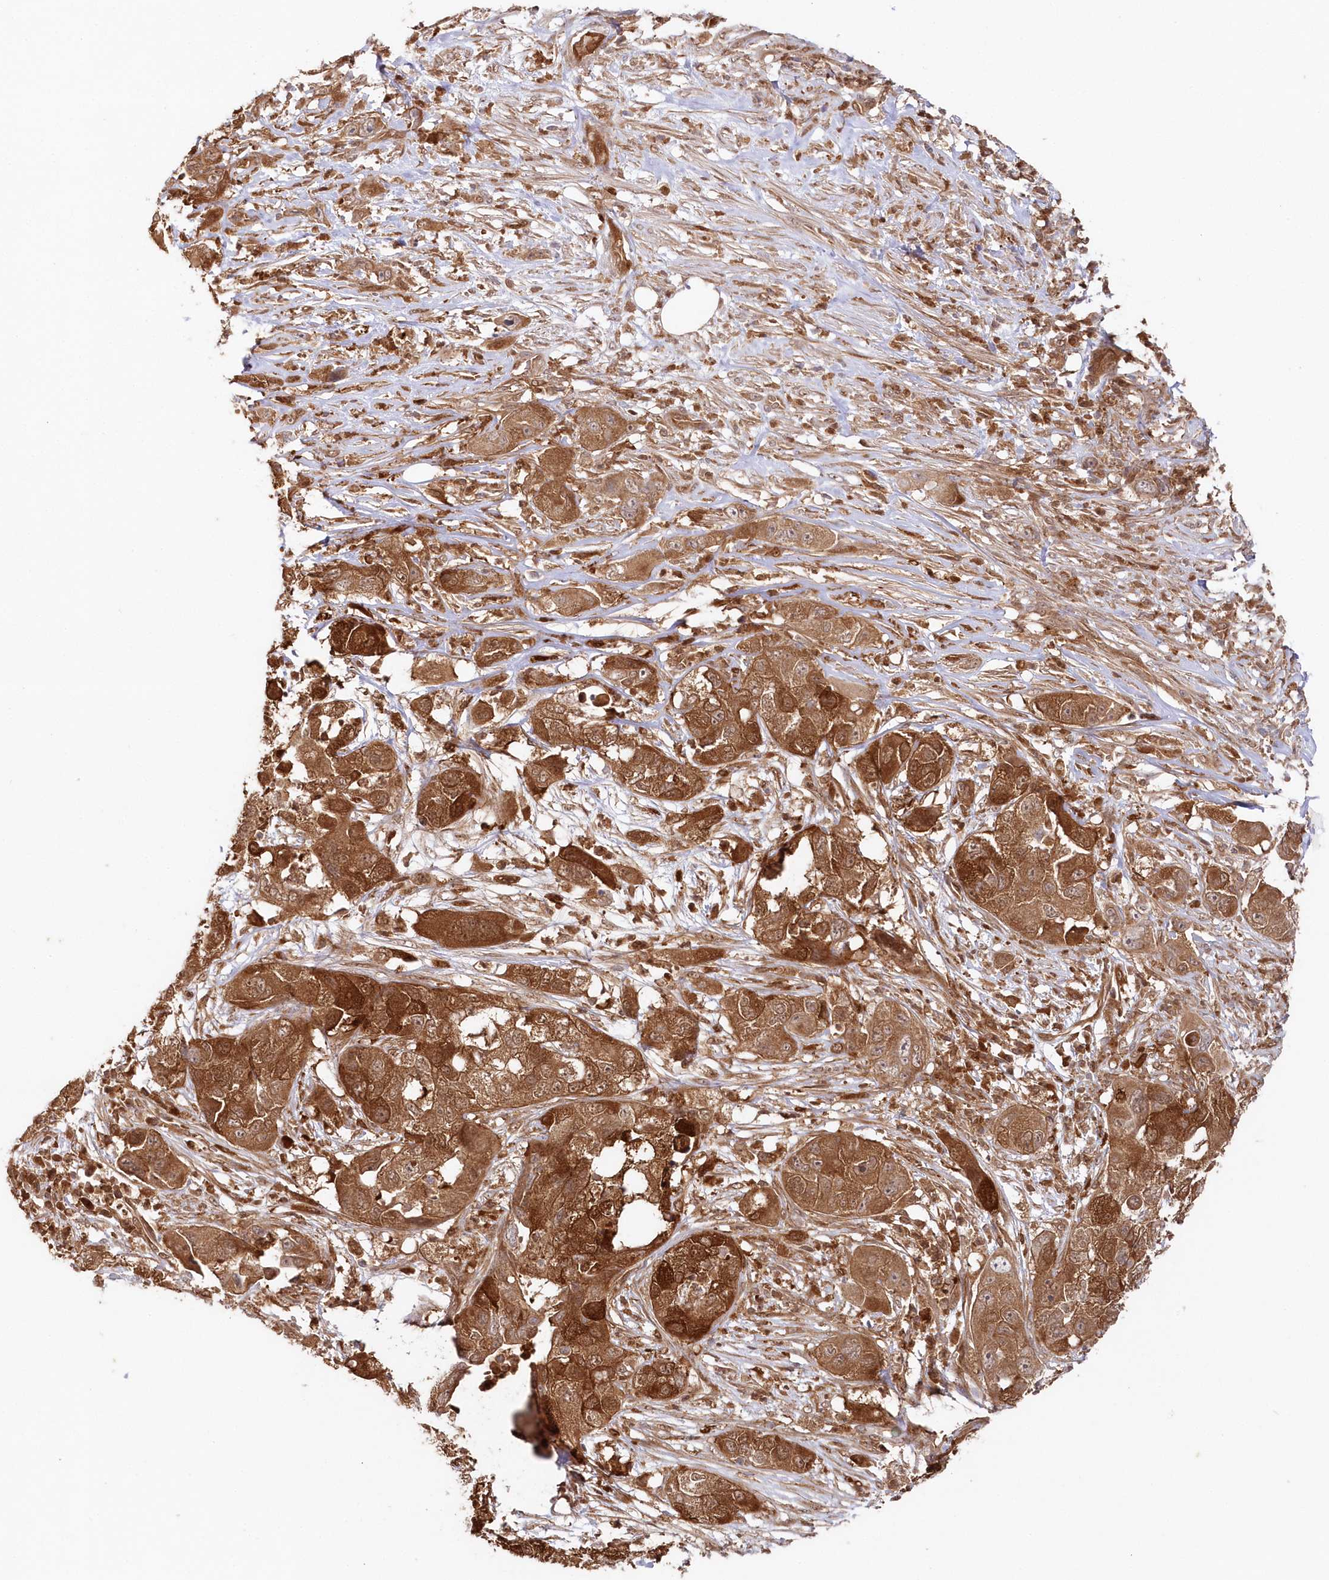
{"staining": {"intensity": "strong", "quantity": ">75%", "location": "cytoplasmic/membranous"}, "tissue": "pancreatic cancer", "cell_type": "Tumor cells", "image_type": "cancer", "snomed": [{"axis": "morphology", "description": "Adenocarcinoma, NOS"}, {"axis": "topography", "description": "Pancreas"}], "caption": "DAB immunohistochemical staining of adenocarcinoma (pancreatic) displays strong cytoplasmic/membranous protein positivity in approximately >75% of tumor cells.", "gene": "GBE1", "patient": {"sex": "female", "age": 78}}